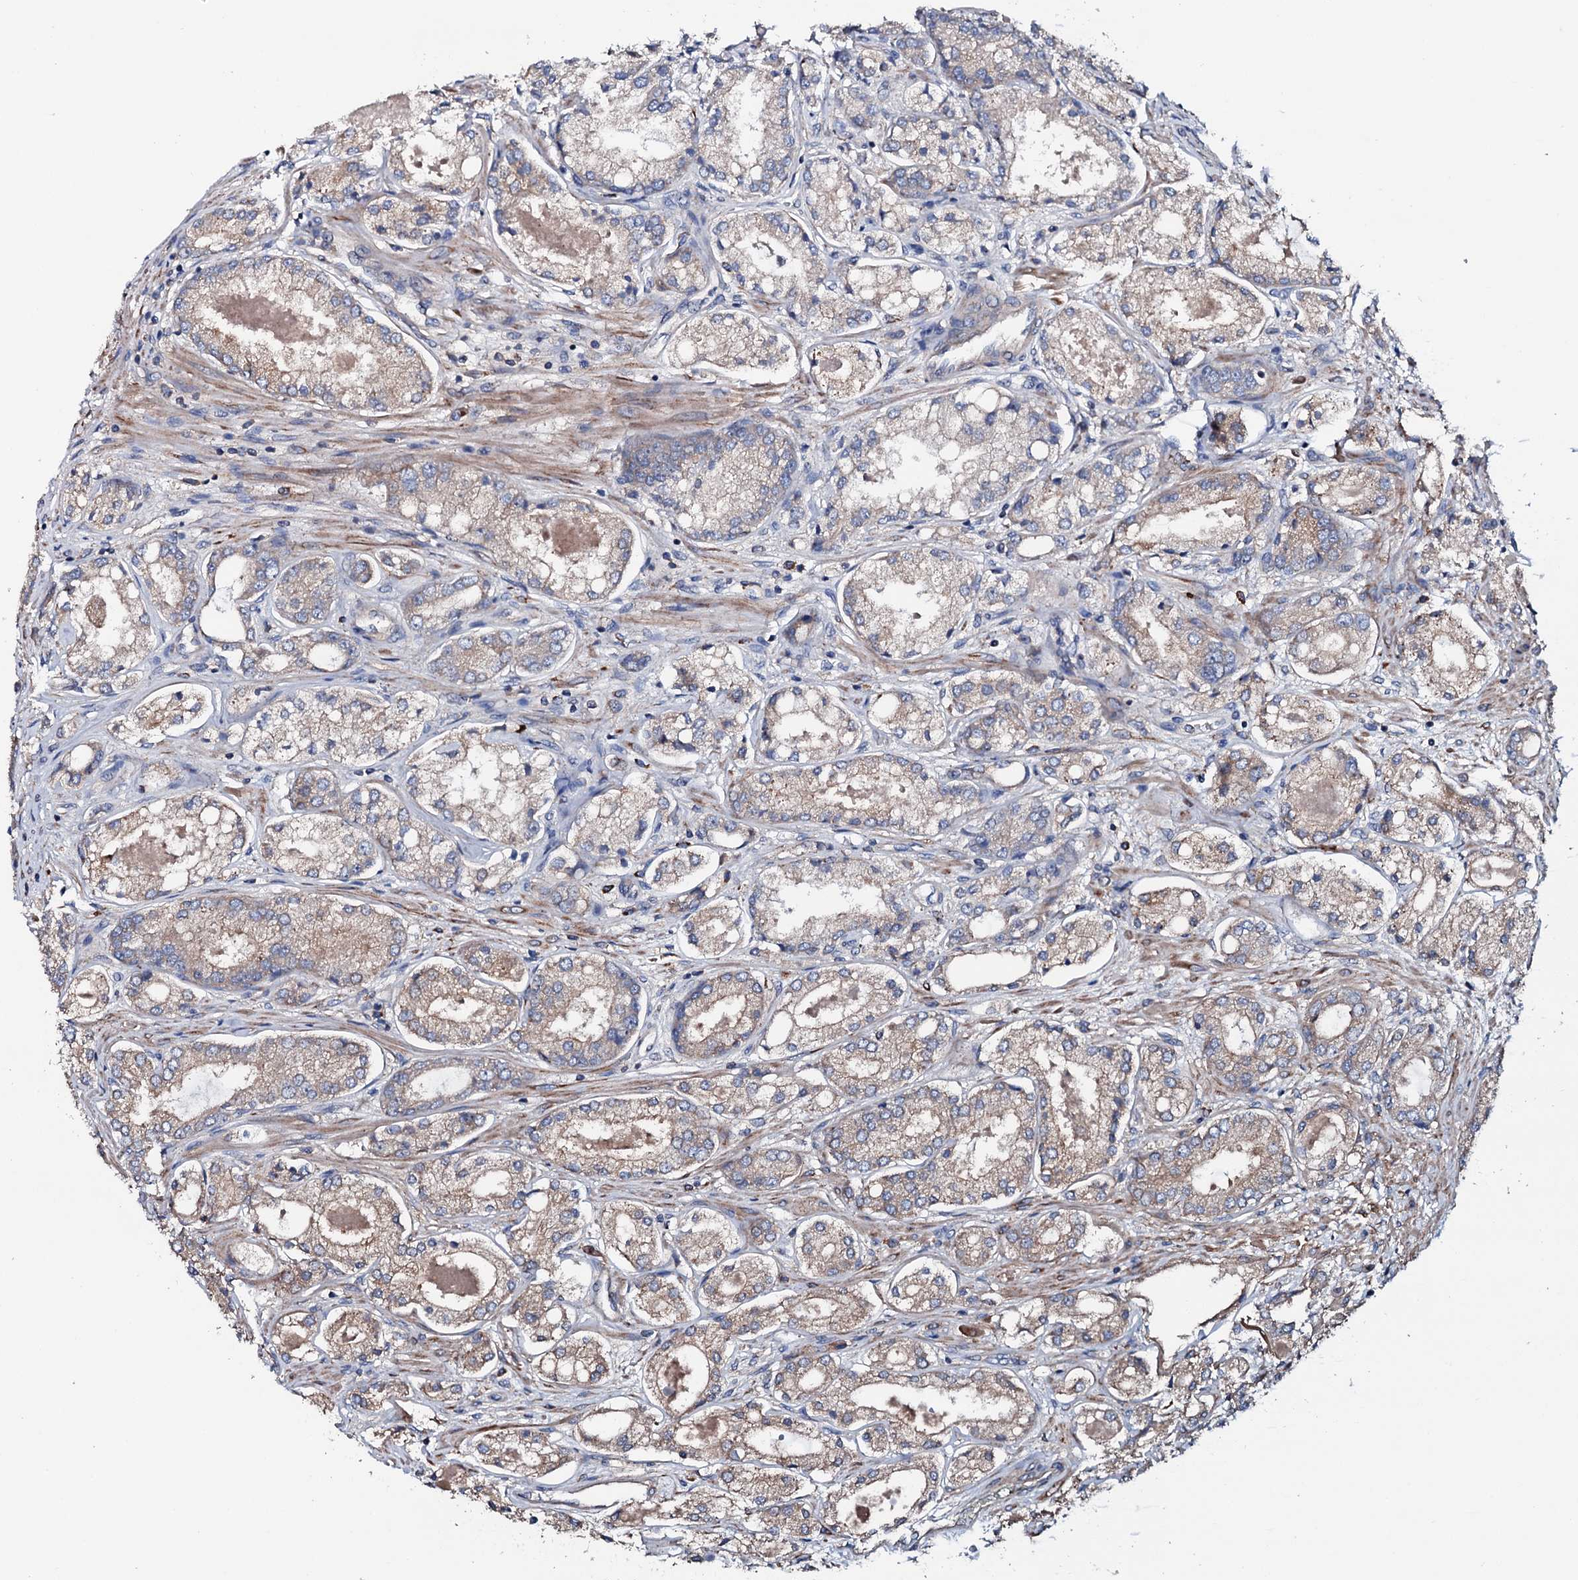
{"staining": {"intensity": "weak", "quantity": ">75%", "location": "cytoplasmic/membranous"}, "tissue": "prostate cancer", "cell_type": "Tumor cells", "image_type": "cancer", "snomed": [{"axis": "morphology", "description": "Adenocarcinoma, Low grade"}, {"axis": "topography", "description": "Prostate"}], "caption": "A histopathology image showing weak cytoplasmic/membranous positivity in approximately >75% of tumor cells in prostate cancer (low-grade adenocarcinoma), as visualized by brown immunohistochemical staining.", "gene": "NEK1", "patient": {"sex": "male", "age": 68}}